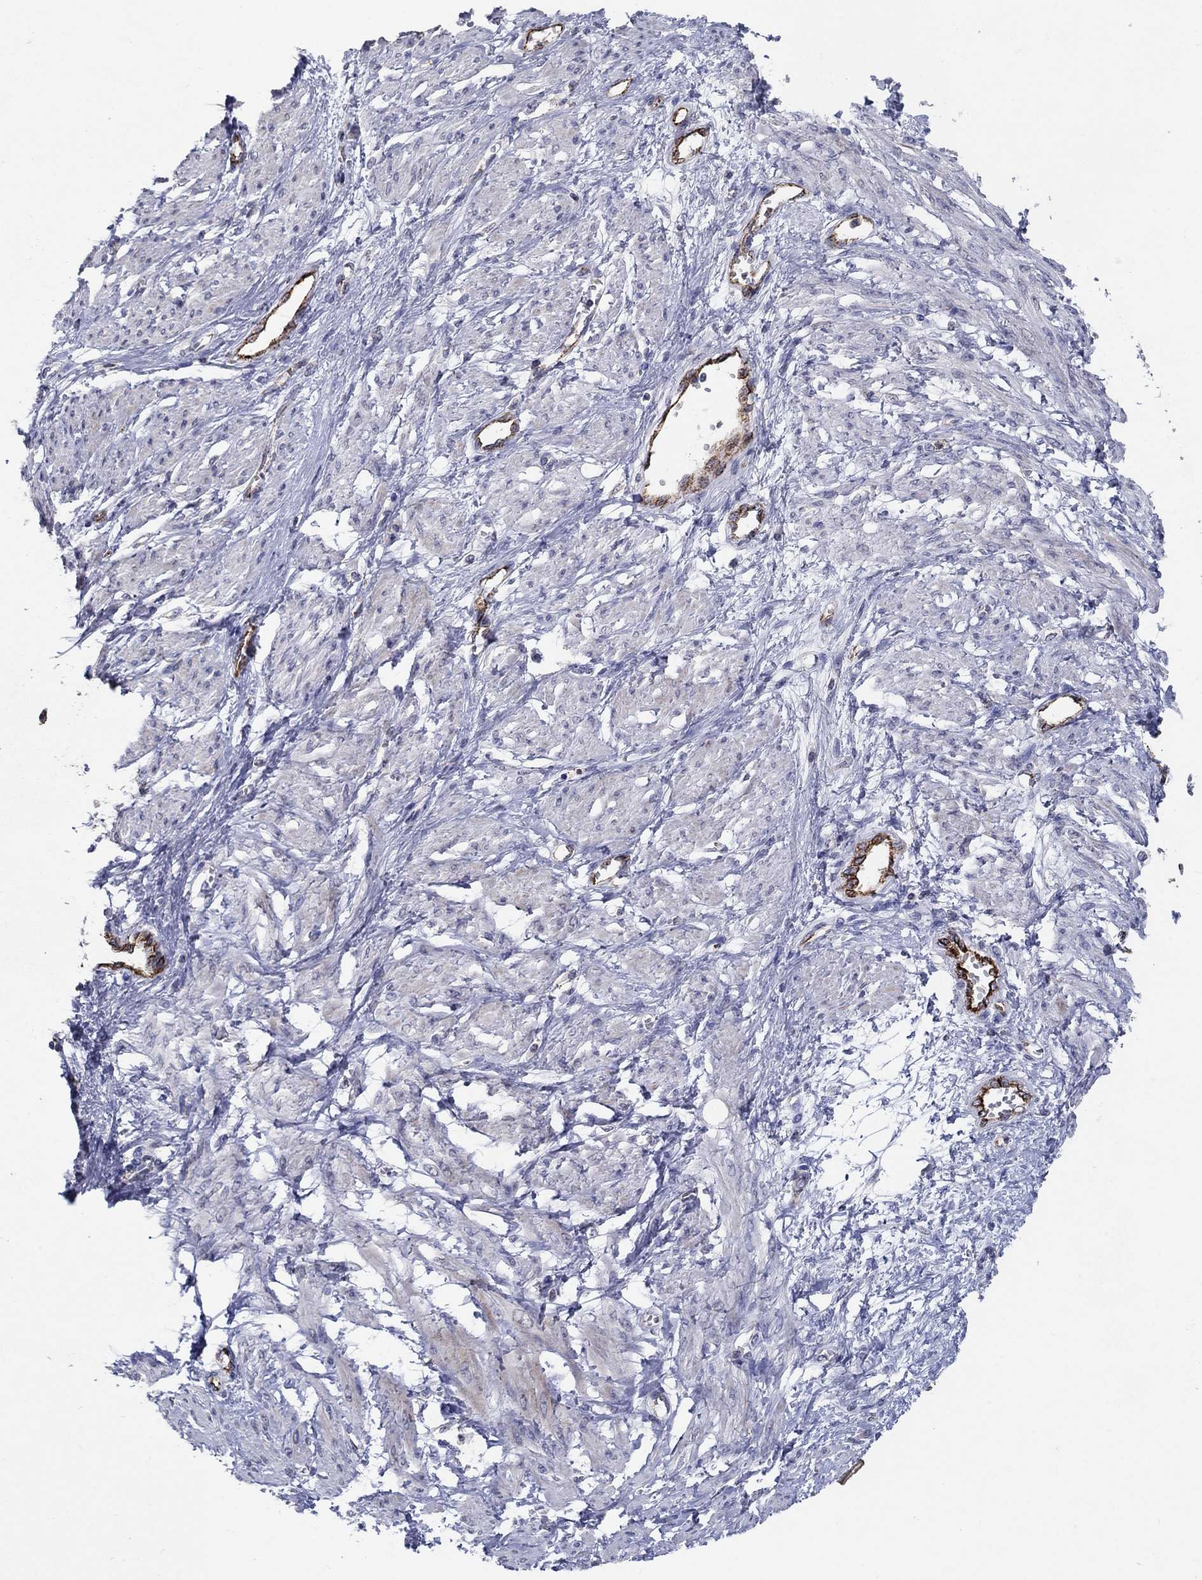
{"staining": {"intensity": "weak", "quantity": "25%-75%", "location": "cytoplasmic/membranous"}, "tissue": "smooth muscle", "cell_type": "Smooth muscle cells", "image_type": "normal", "snomed": [{"axis": "morphology", "description": "Normal tissue, NOS"}, {"axis": "topography", "description": "Smooth muscle"}, {"axis": "topography", "description": "Uterus"}], "caption": "Smooth muscle stained for a protein shows weak cytoplasmic/membranous positivity in smooth muscle cells. The staining is performed using DAB brown chromogen to label protein expression. The nuclei are counter-stained blue using hematoxylin.", "gene": "TINAG", "patient": {"sex": "female", "age": 39}}